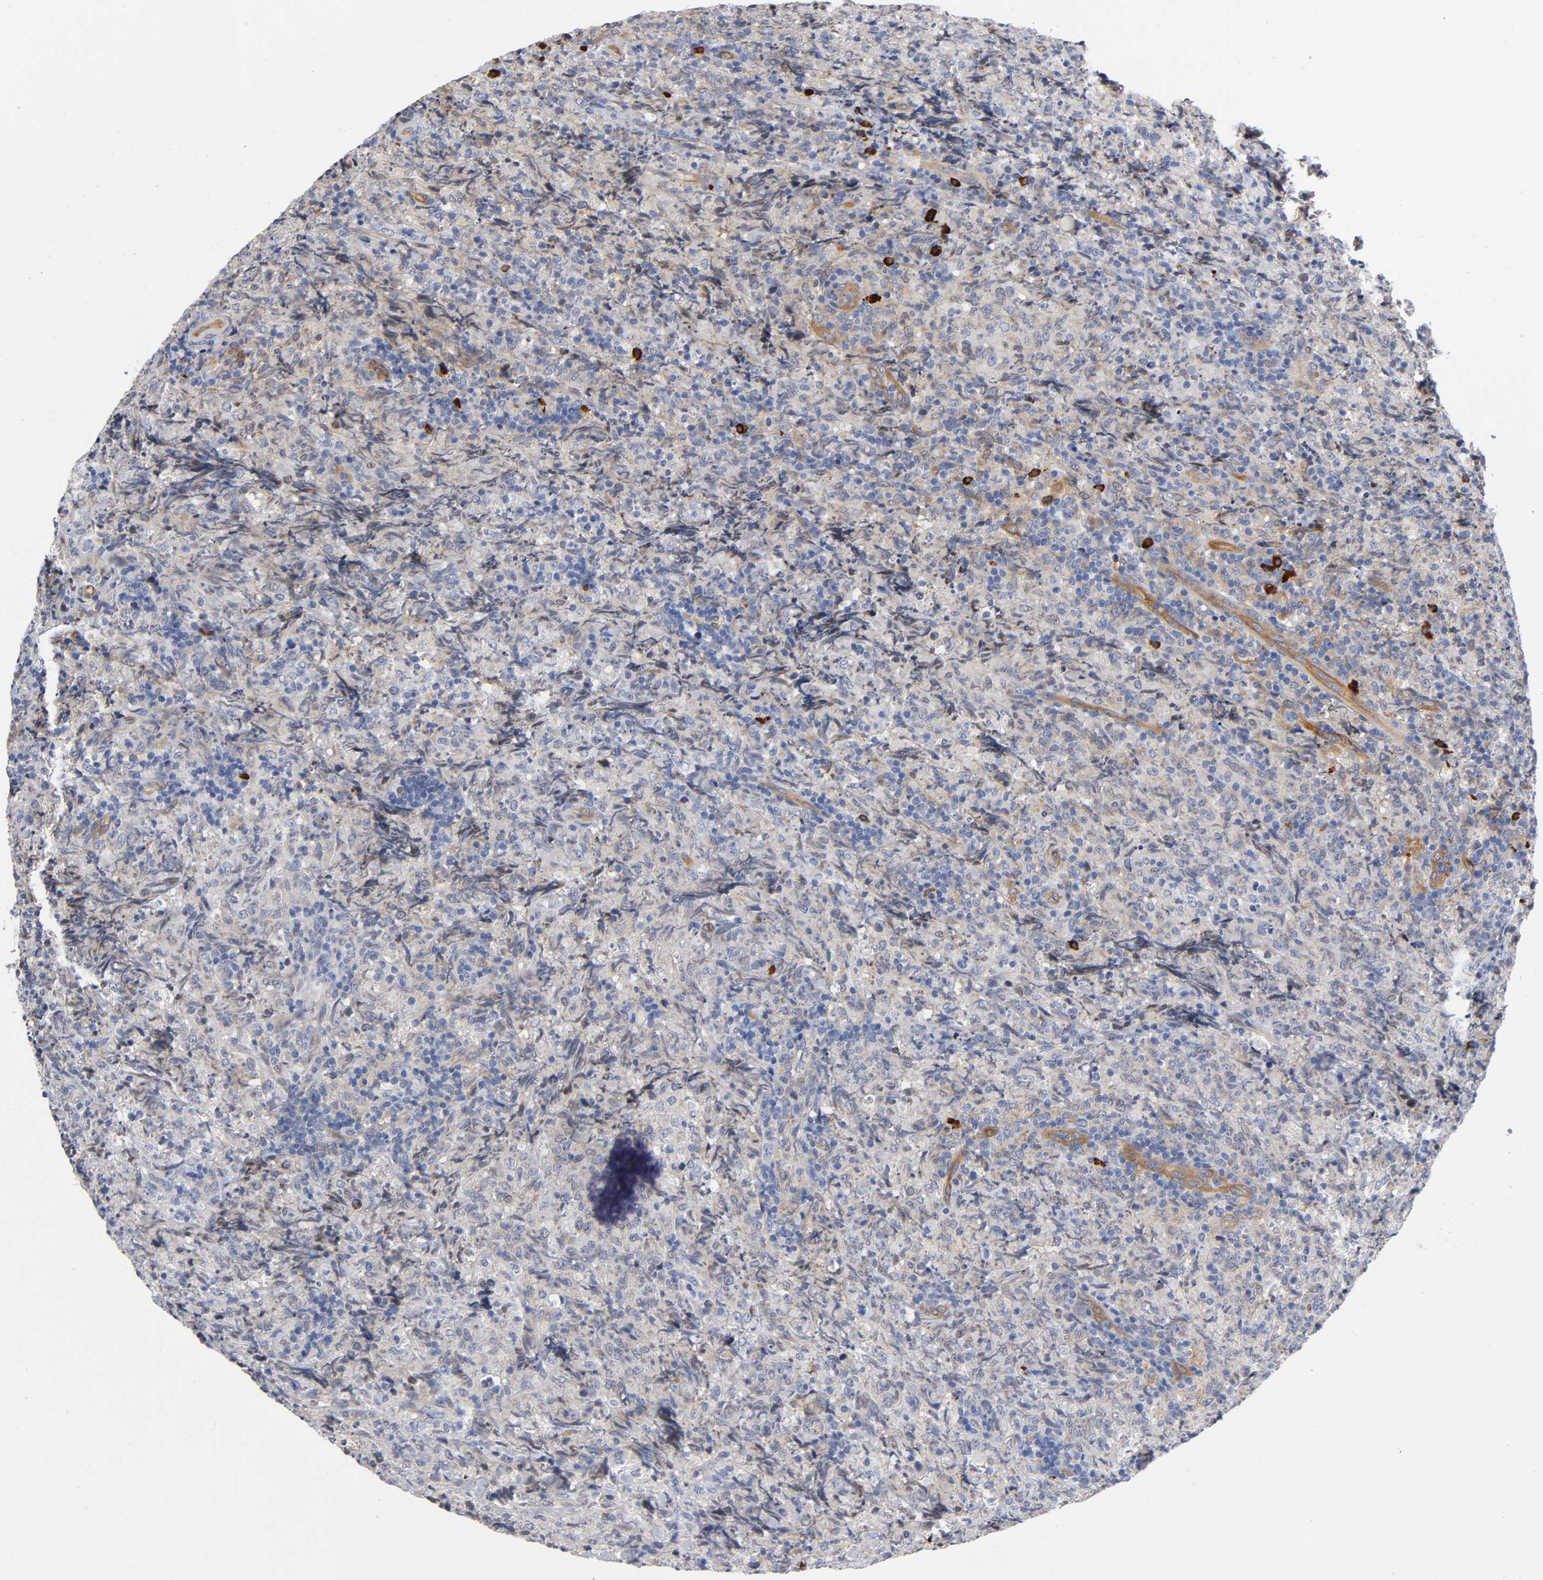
{"staining": {"intensity": "weak", "quantity": "25%-75%", "location": "cytoplasmic/membranous"}, "tissue": "lymphoma", "cell_type": "Tumor cells", "image_type": "cancer", "snomed": [{"axis": "morphology", "description": "Malignant lymphoma, non-Hodgkin's type, High grade"}, {"axis": "topography", "description": "Tonsil"}], "caption": "A photomicrograph showing weak cytoplasmic/membranous expression in approximately 25%-75% of tumor cells in lymphoma, as visualized by brown immunohistochemical staining.", "gene": "NOVA1", "patient": {"sex": "female", "age": 36}}